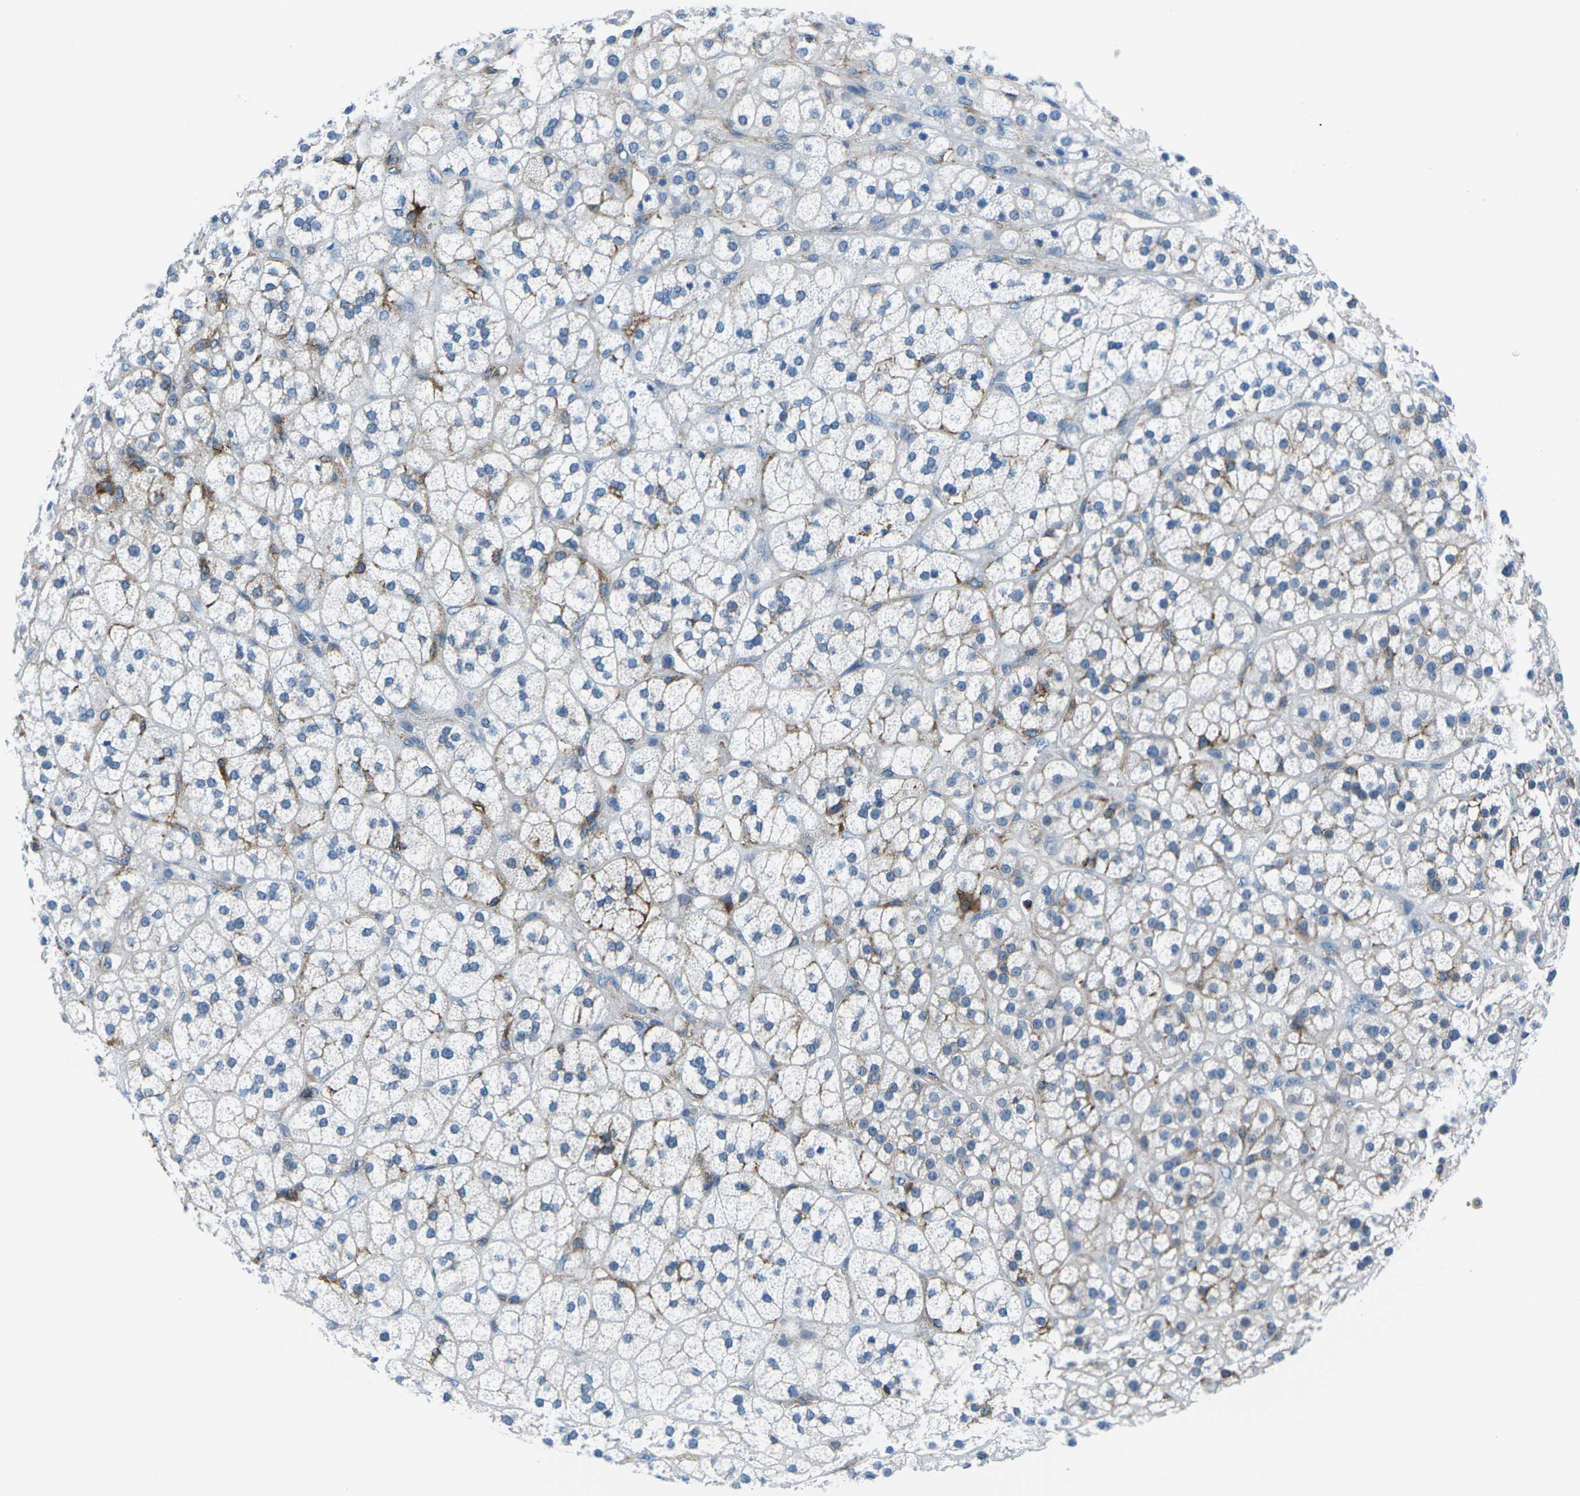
{"staining": {"intensity": "moderate", "quantity": "<25%", "location": "cytoplasmic/membranous"}, "tissue": "adrenal gland", "cell_type": "Glandular cells", "image_type": "normal", "snomed": [{"axis": "morphology", "description": "Normal tissue, NOS"}, {"axis": "topography", "description": "Adrenal gland"}], "caption": "Immunohistochemistry (IHC) histopathology image of benign human adrenal gland stained for a protein (brown), which reveals low levels of moderate cytoplasmic/membranous staining in about <25% of glandular cells.", "gene": "SOCS4", "patient": {"sex": "male", "age": 56}}